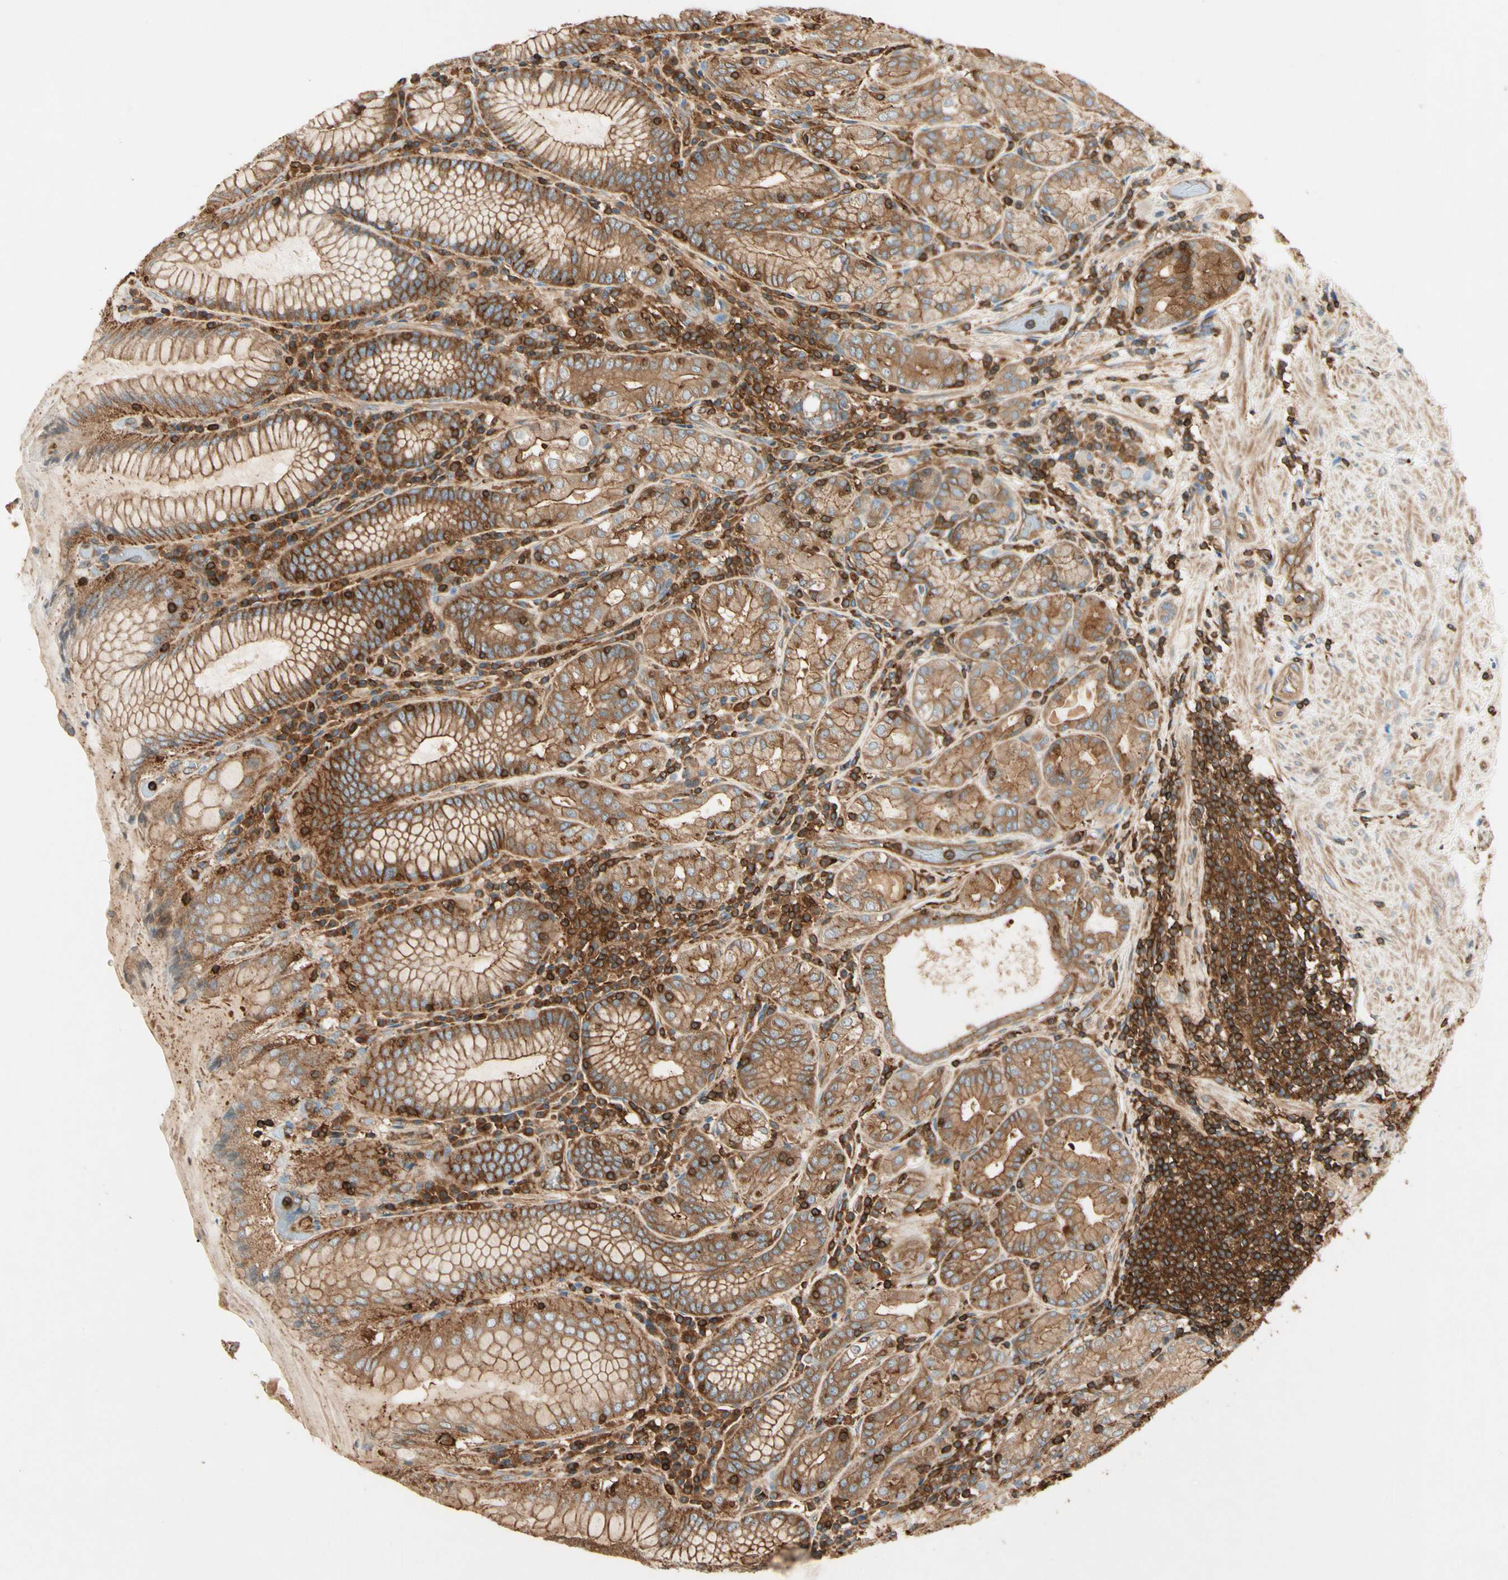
{"staining": {"intensity": "moderate", "quantity": ">75%", "location": "cytoplasmic/membranous"}, "tissue": "stomach", "cell_type": "Glandular cells", "image_type": "normal", "snomed": [{"axis": "morphology", "description": "Normal tissue, NOS"}, {"axis": "topography", "description": "Stomach, lower"}], "caption": "Immunohistochemistry (DAB) staining of normal stomach displays moderate cytoplasmic/membranous protein positivity in about >75% of glandular cells.", "gene": "ARPC2", "patient": {"sex": "female", "age": 76}}